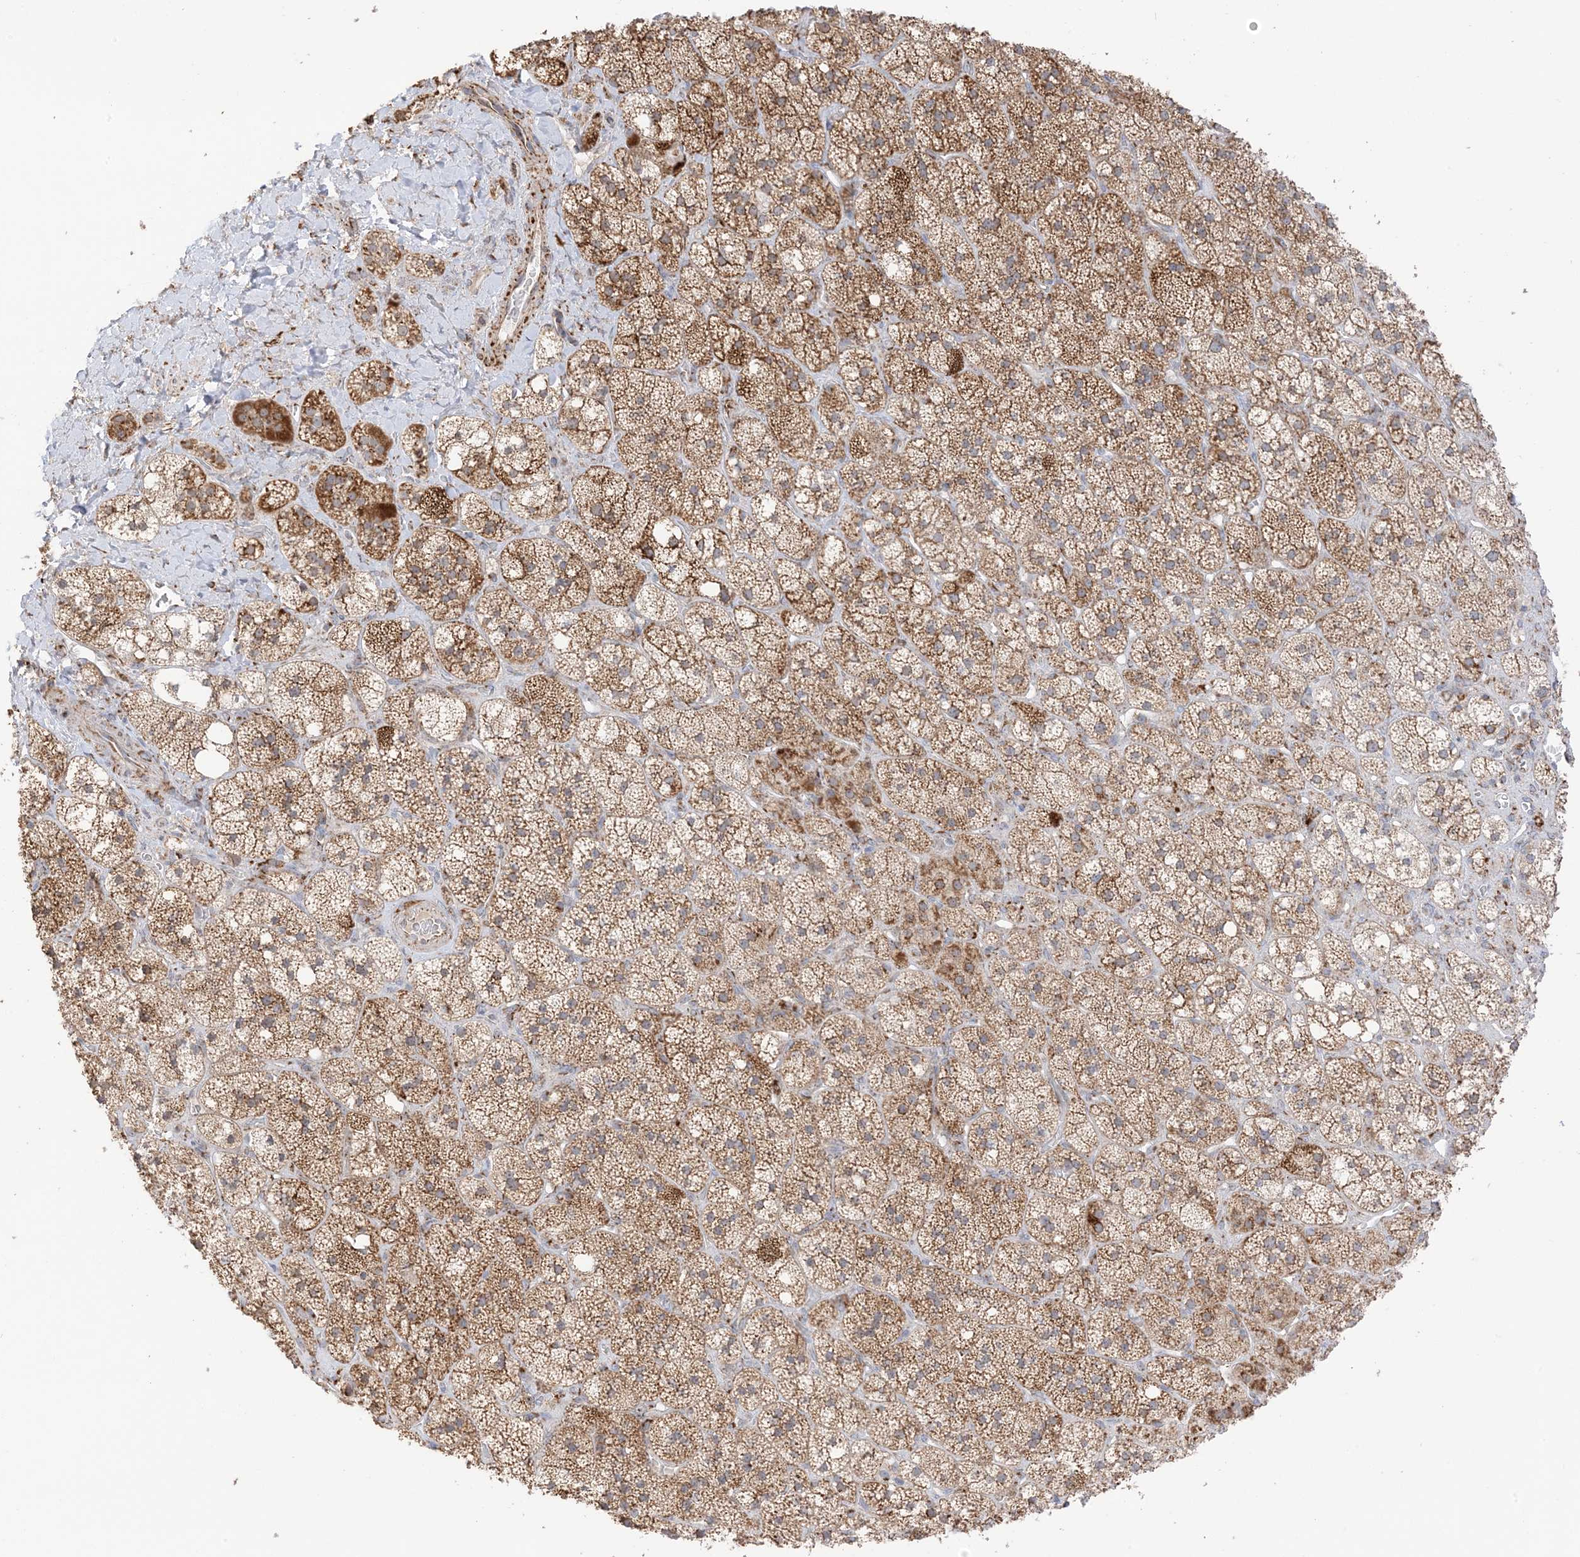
{"staining": {"intensity": "moderate", "quantity": ">75%", "location": "cytoplasmic/membranous"}, "tissue": "adrenal gland", "cell_type": "Glandular cells", "image_type": "normal", "snomed": [{"axis": "morphology", "description": "Normal tissue, NOS"}, {"axis": "topography", "description": "Adrenal gland"}], "caption": "This micrograph demonstrates IHC staining of unremarkable adrenal gland, with medium moderate cytoplasmic/membranous positivity in about >75% of glandular cells.", "gene": "SLC25A12", "patient": {"sex": "male", "age": 61}}